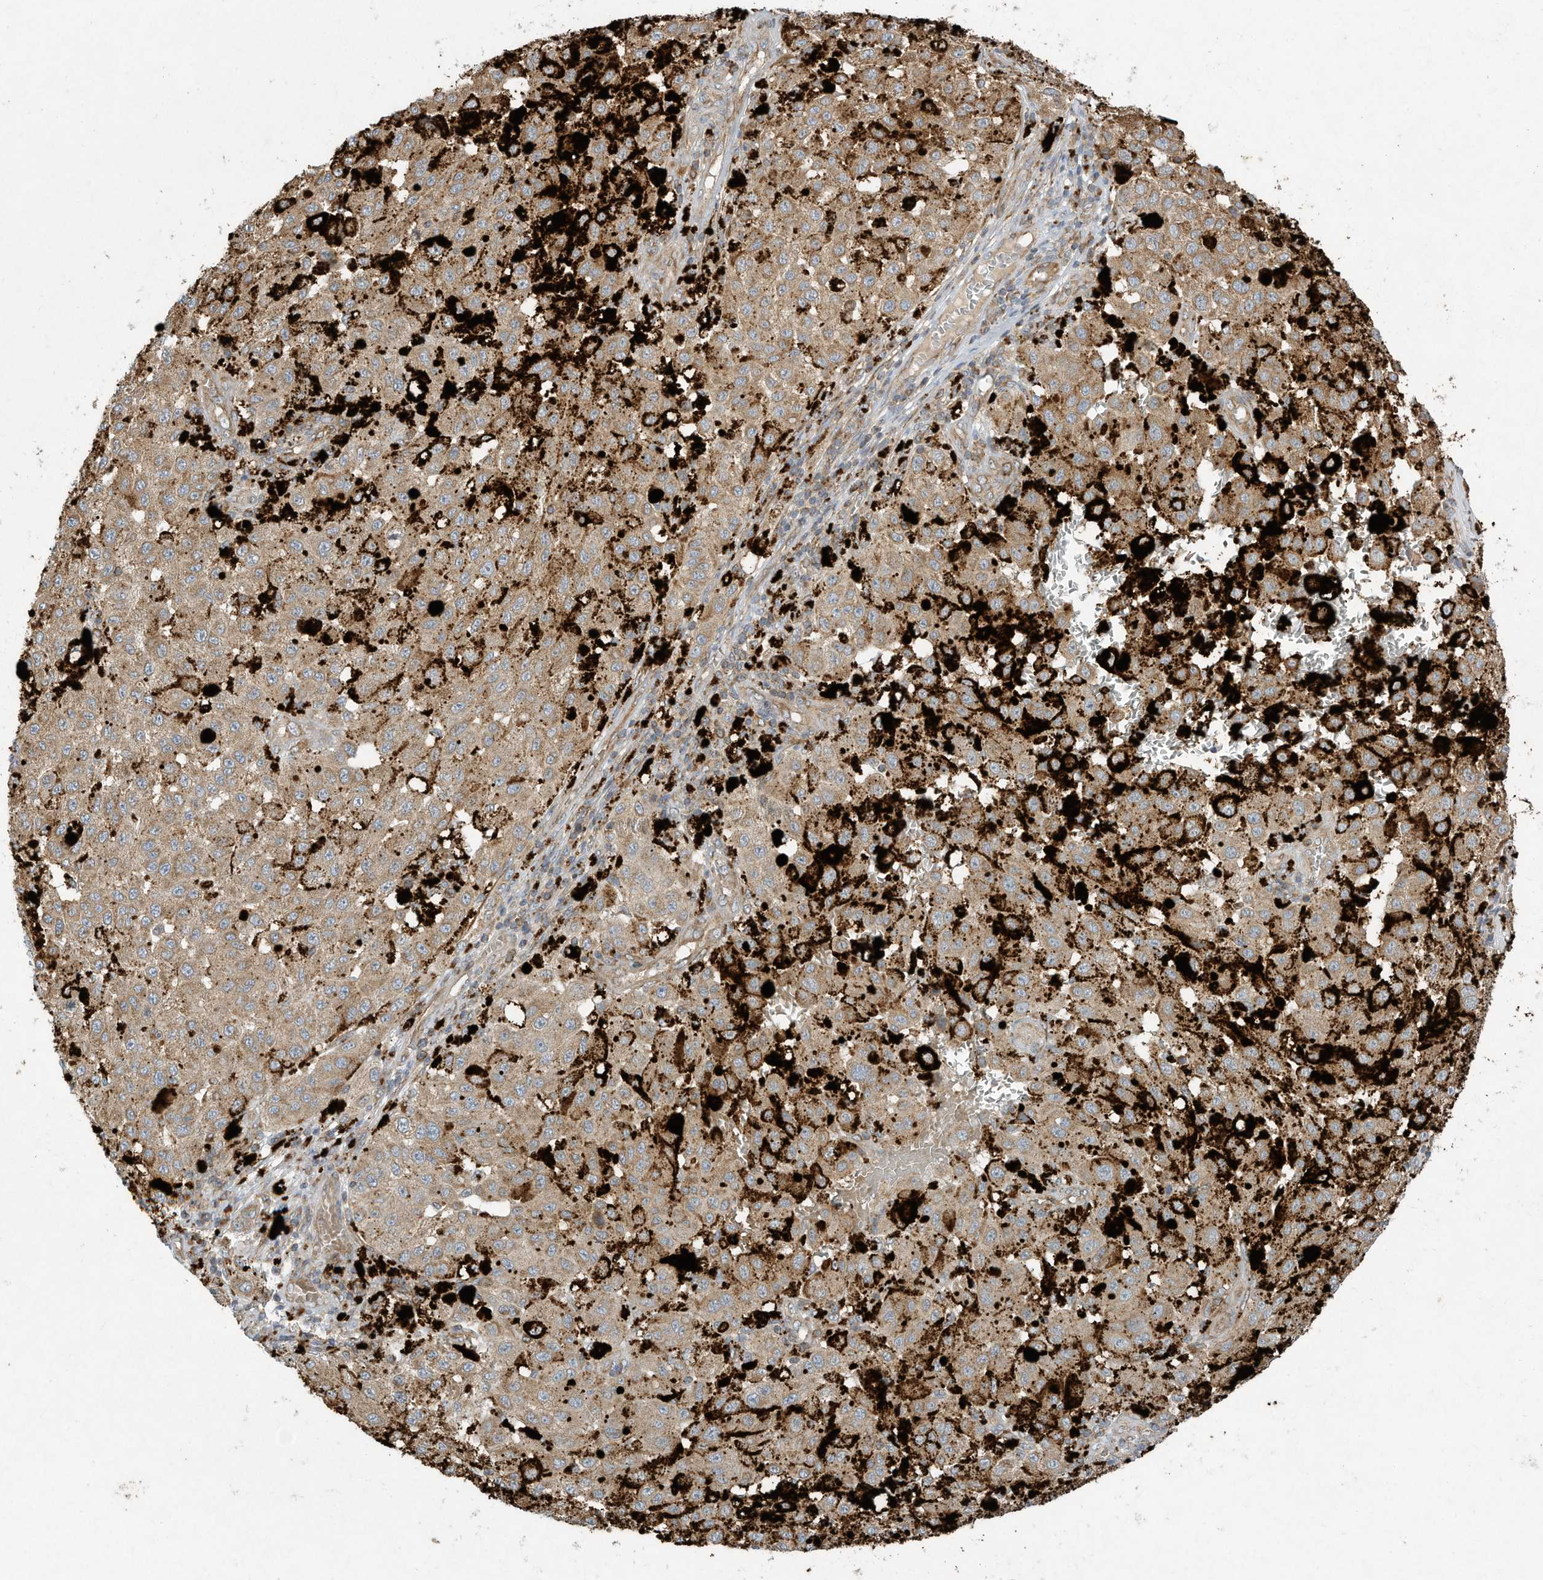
{"staining": {"intensity": "weak", "quantity": ">75%", "location": "cytoplasmic/membranous"}, "tissue": "melanoma", "cell_type": "Tumor cells", "image_type": "cancer", "snomed": [{"axis": "morphology", "description": "Malignant melanoma, NOS"}, {"axis": "topography", "description": "Skin"}], "caption": "Immunohistochemistry (IHC) staining of malignant melanoma, which displays low levels of weak cytoplasmic/membranous expression in approximately >75% of tumor cells indicating weak cytoplasmic/membranous protein staining. The staining was performed using DAB (3,3'-diaminobenzidine) (brown) for protein detection and nuclei were counterstained in hematoxylin (blue).", "gene": "SYNJ2", "patient": {"sex": "female", "age": 64}}